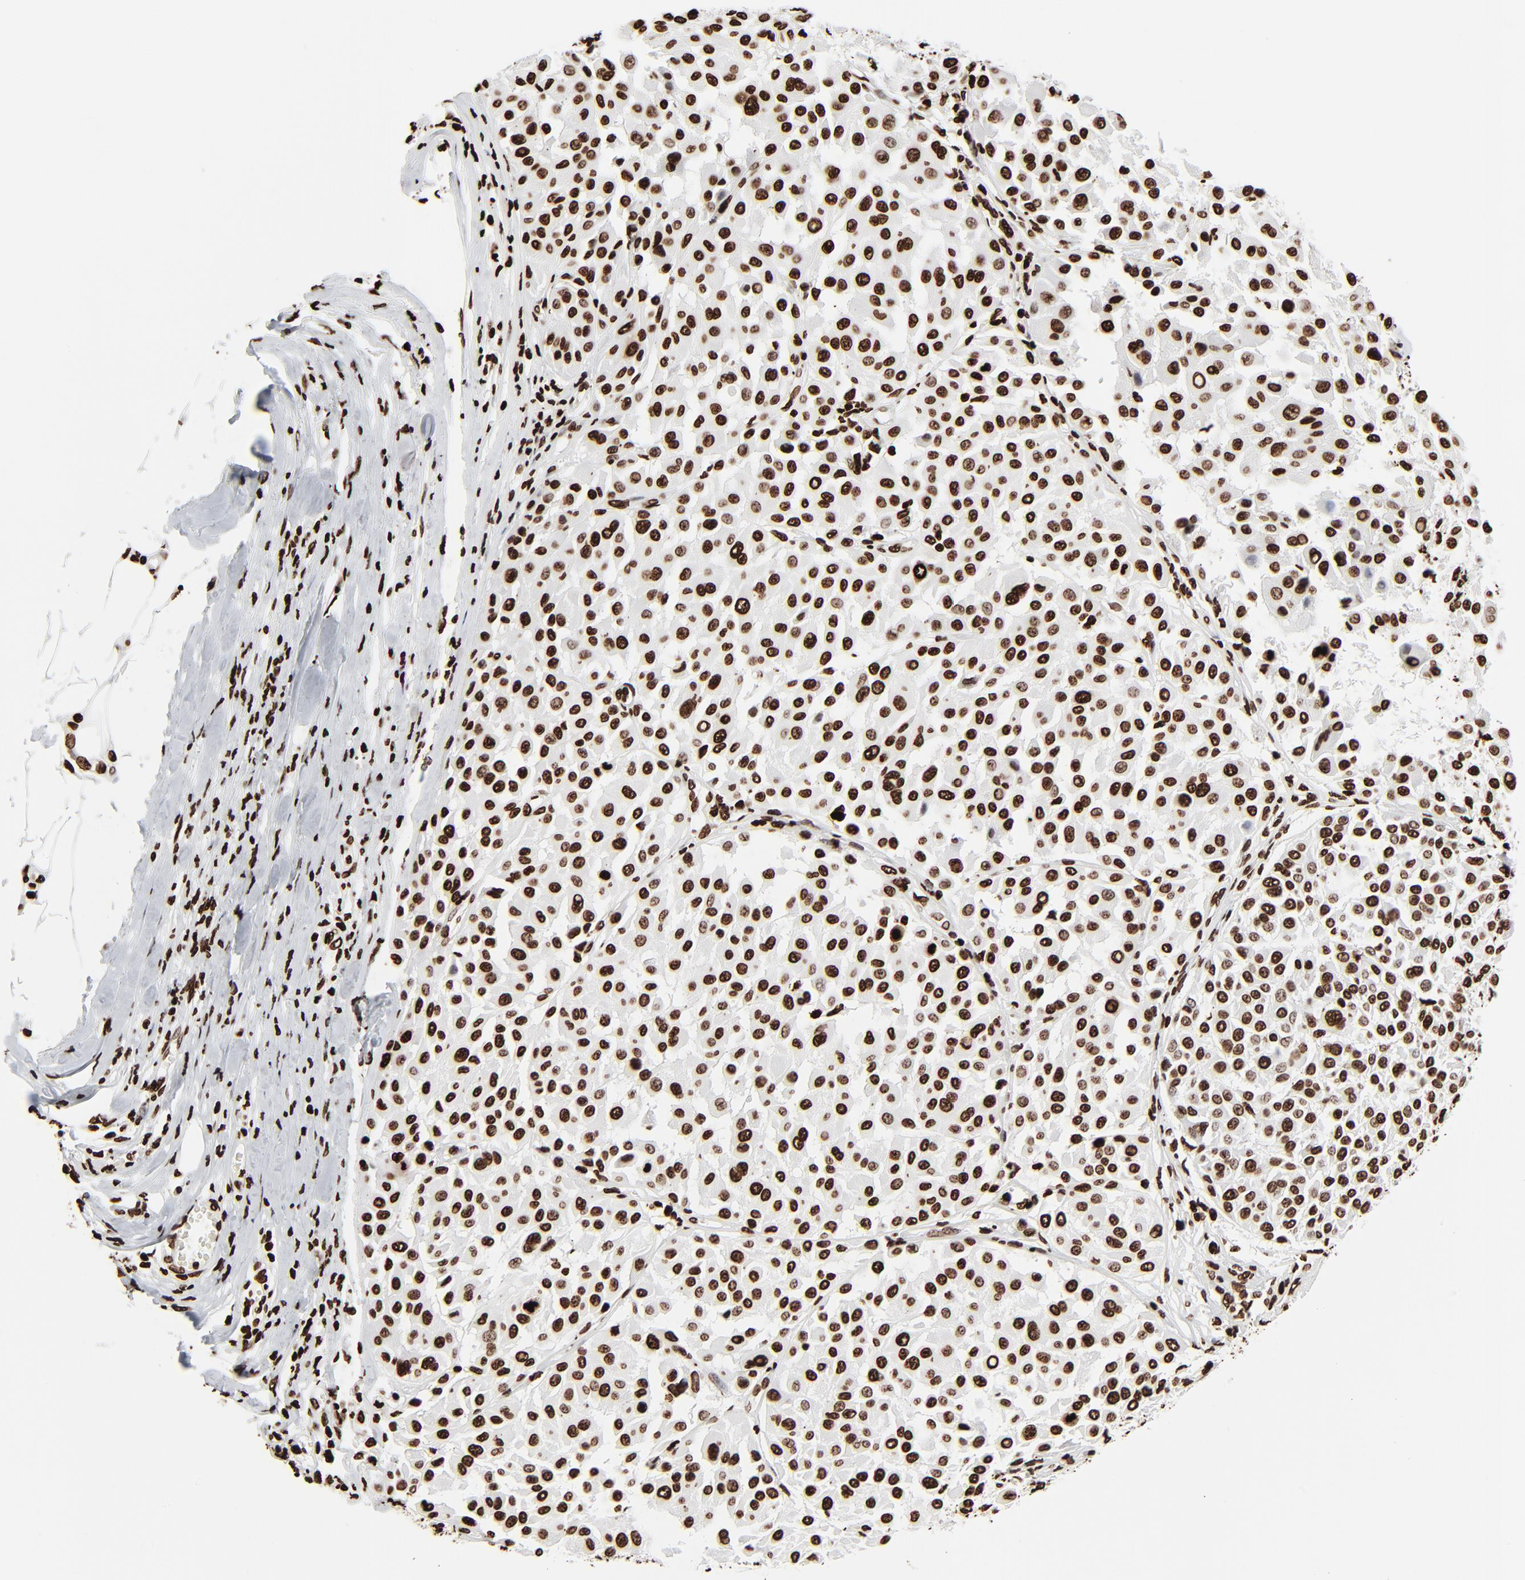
{"staining": {"intensity": "strong", "quantity": ">75%", "location": "nuclear"}, "tissue": "melanoma", "cell_type": "Tumor cells", "image_type": "cancer", "snomed": [{"axis": "morphology", "description": "Malignant melanoma, Metastatic site"}, {"axis": "topography", "description": "Soft tissue"}], "caption": "Brown immunohistochemical staining in human melanoma reveals strong nuclear expression in approximately >75% of tumor cells. (DAB IHC with brightfield microscopy, high magnification).", "gene": "H3-4", "patient": {"sex": "male", "age": 41}}